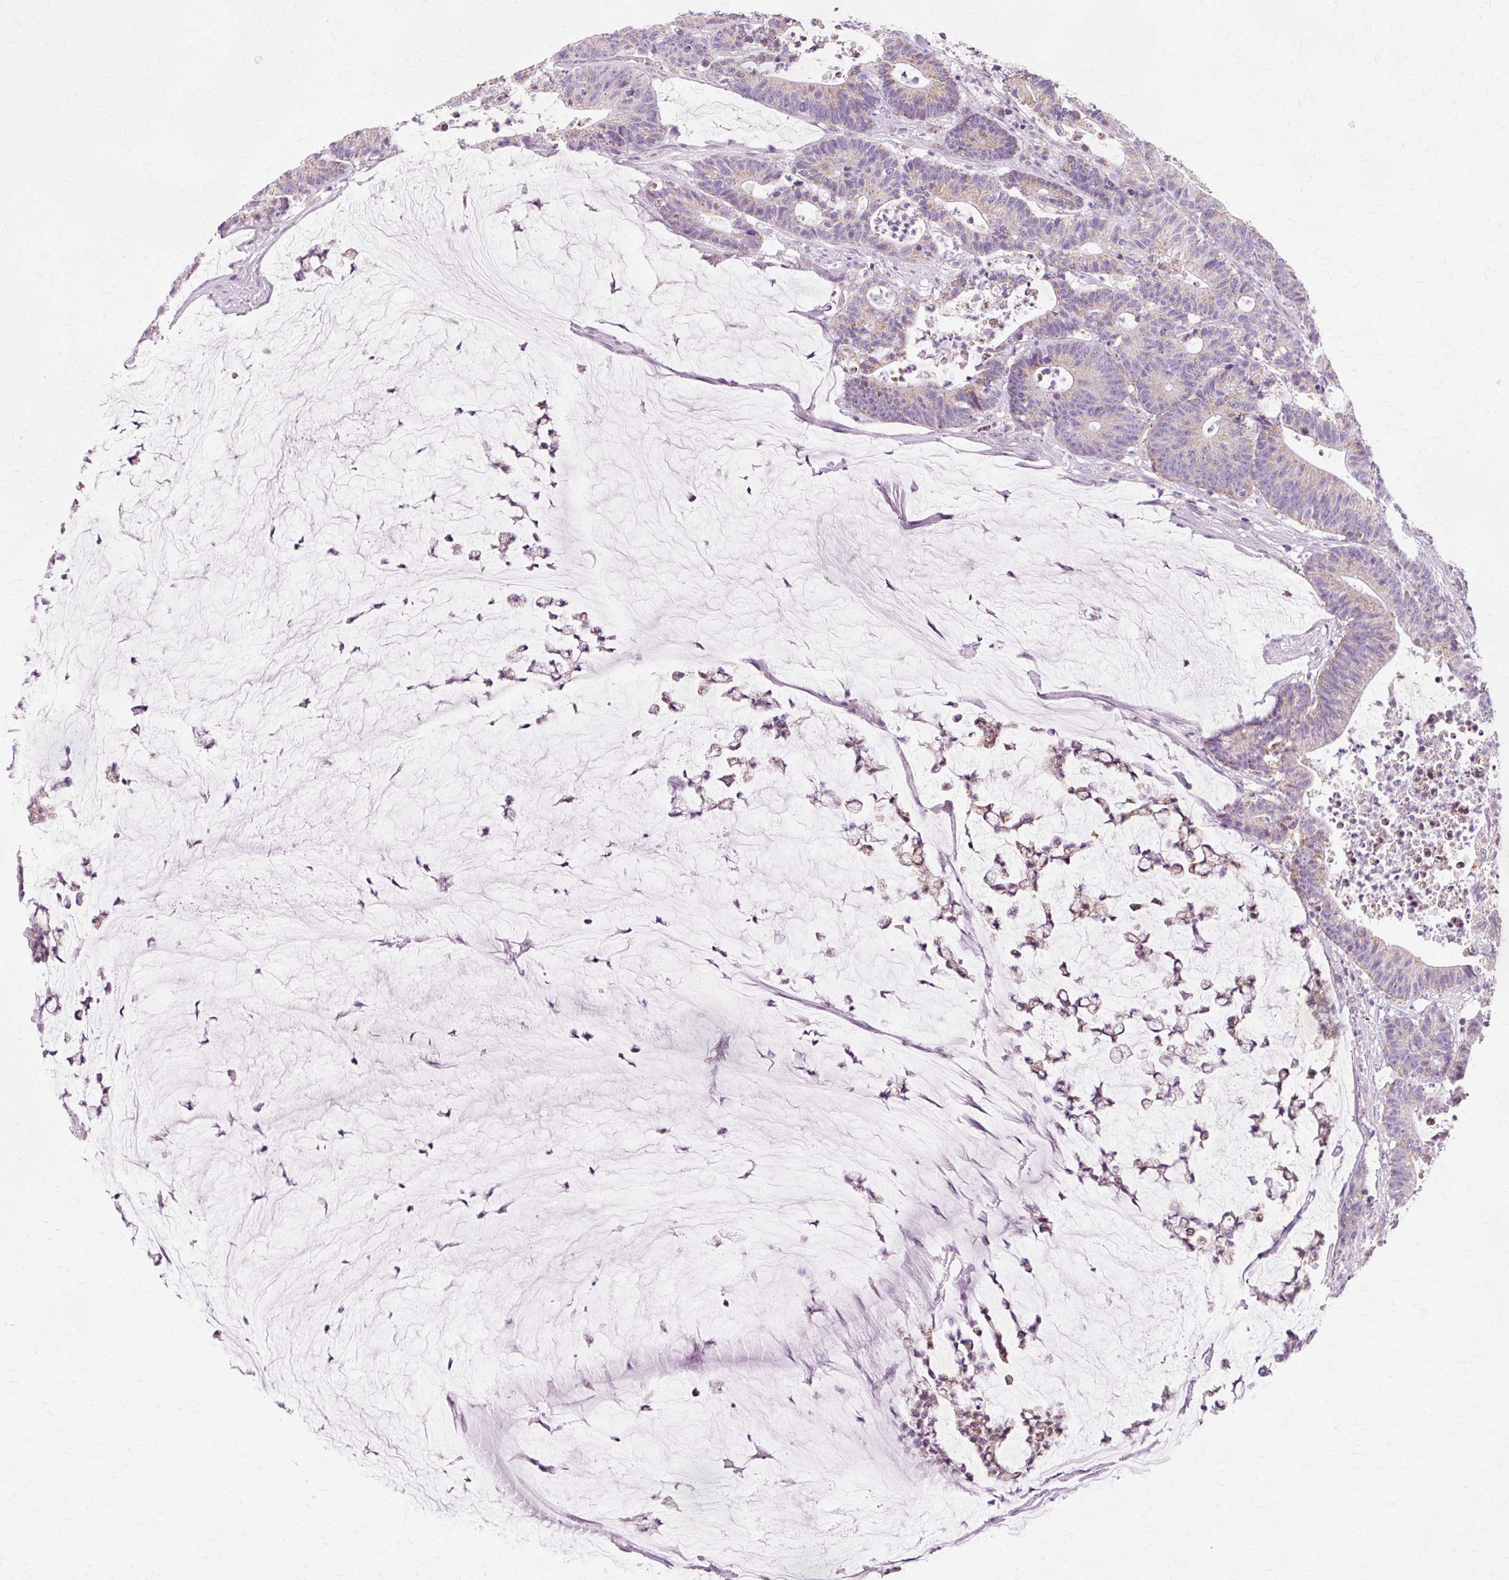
{"staining": {"intensity": "weak", "quantity": "25%-75%", "location": "cytoplasmic/membranous"}, "tissue": "colorectal cancer", "cell_type": "Tumor cells", "image_type": "cancer", "snomed": [{"axis": "morphology", "description": "Adenocarcinoma, NOS"}, {"axis": "topography", "description": "Colon"}], "caption": "The image reveals a brown stain indicating the presence of a protein in the cytoplasmic/membranous of tumor cells in colorectal adenocarcinoma.", "gene": "ATP5PO", "patient": {"sex": "female", "age": 84}}